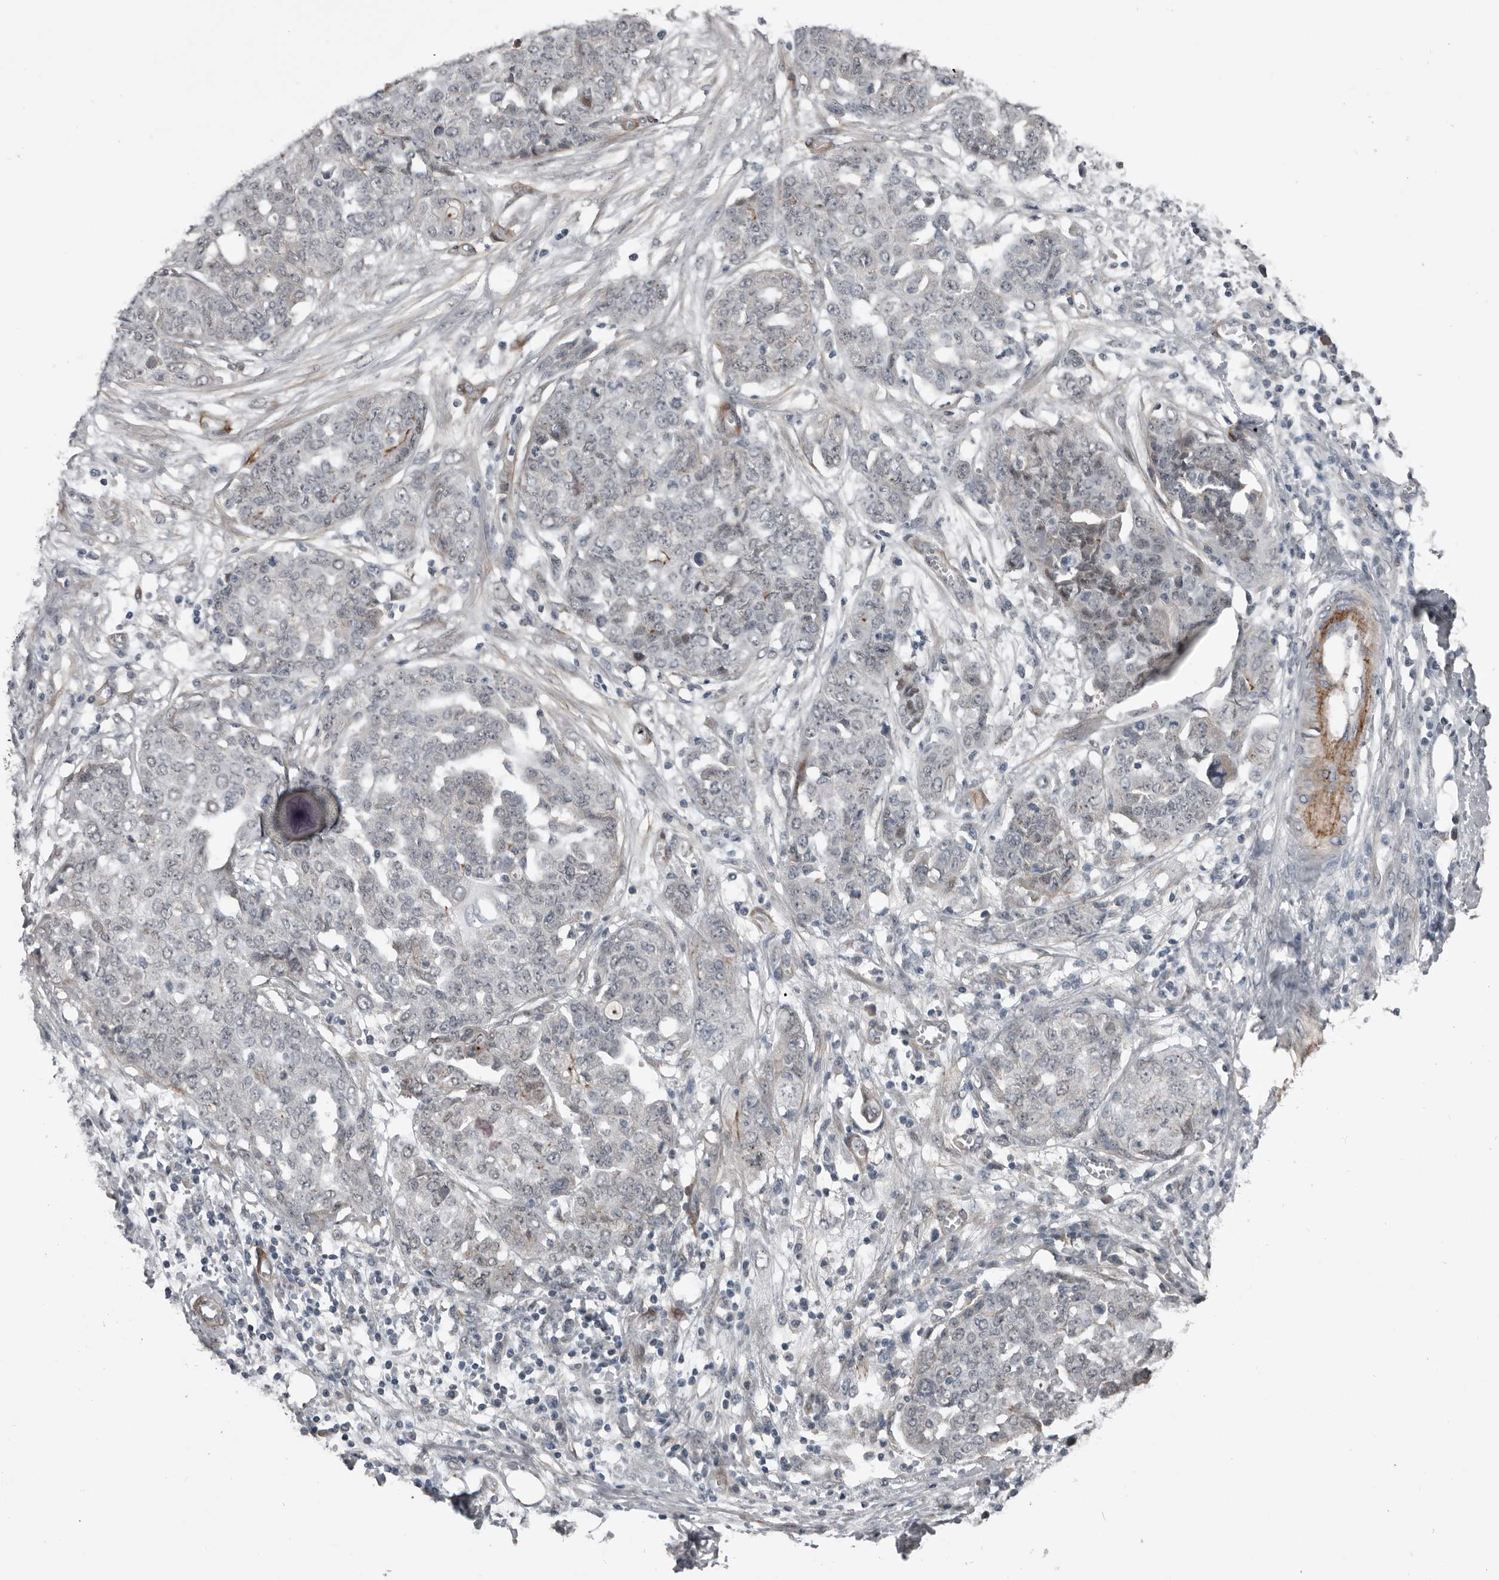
{"staining": {"intensity": "negative", "quantity": "none", "location": "none"}, "tissue": "ovarian cancer", "cell_type": "Tumor cells", "image_type": "cancer", "snomed": [{"axis": "morphology", "description": "Cystadenocarcinoma, serous, NOS"}, {"axis": "topography", "description": "Soft tissue"}, {"axis": "topography", "description": "Ovary"}], "caption": "IHC micrograph of neoplastic tissue: human ovarian cancer stained with DAB reveals no significant protein positivity in tumor cells.", "gene": "C1orf216", "patient": {"sex": "female", "age": 57}}